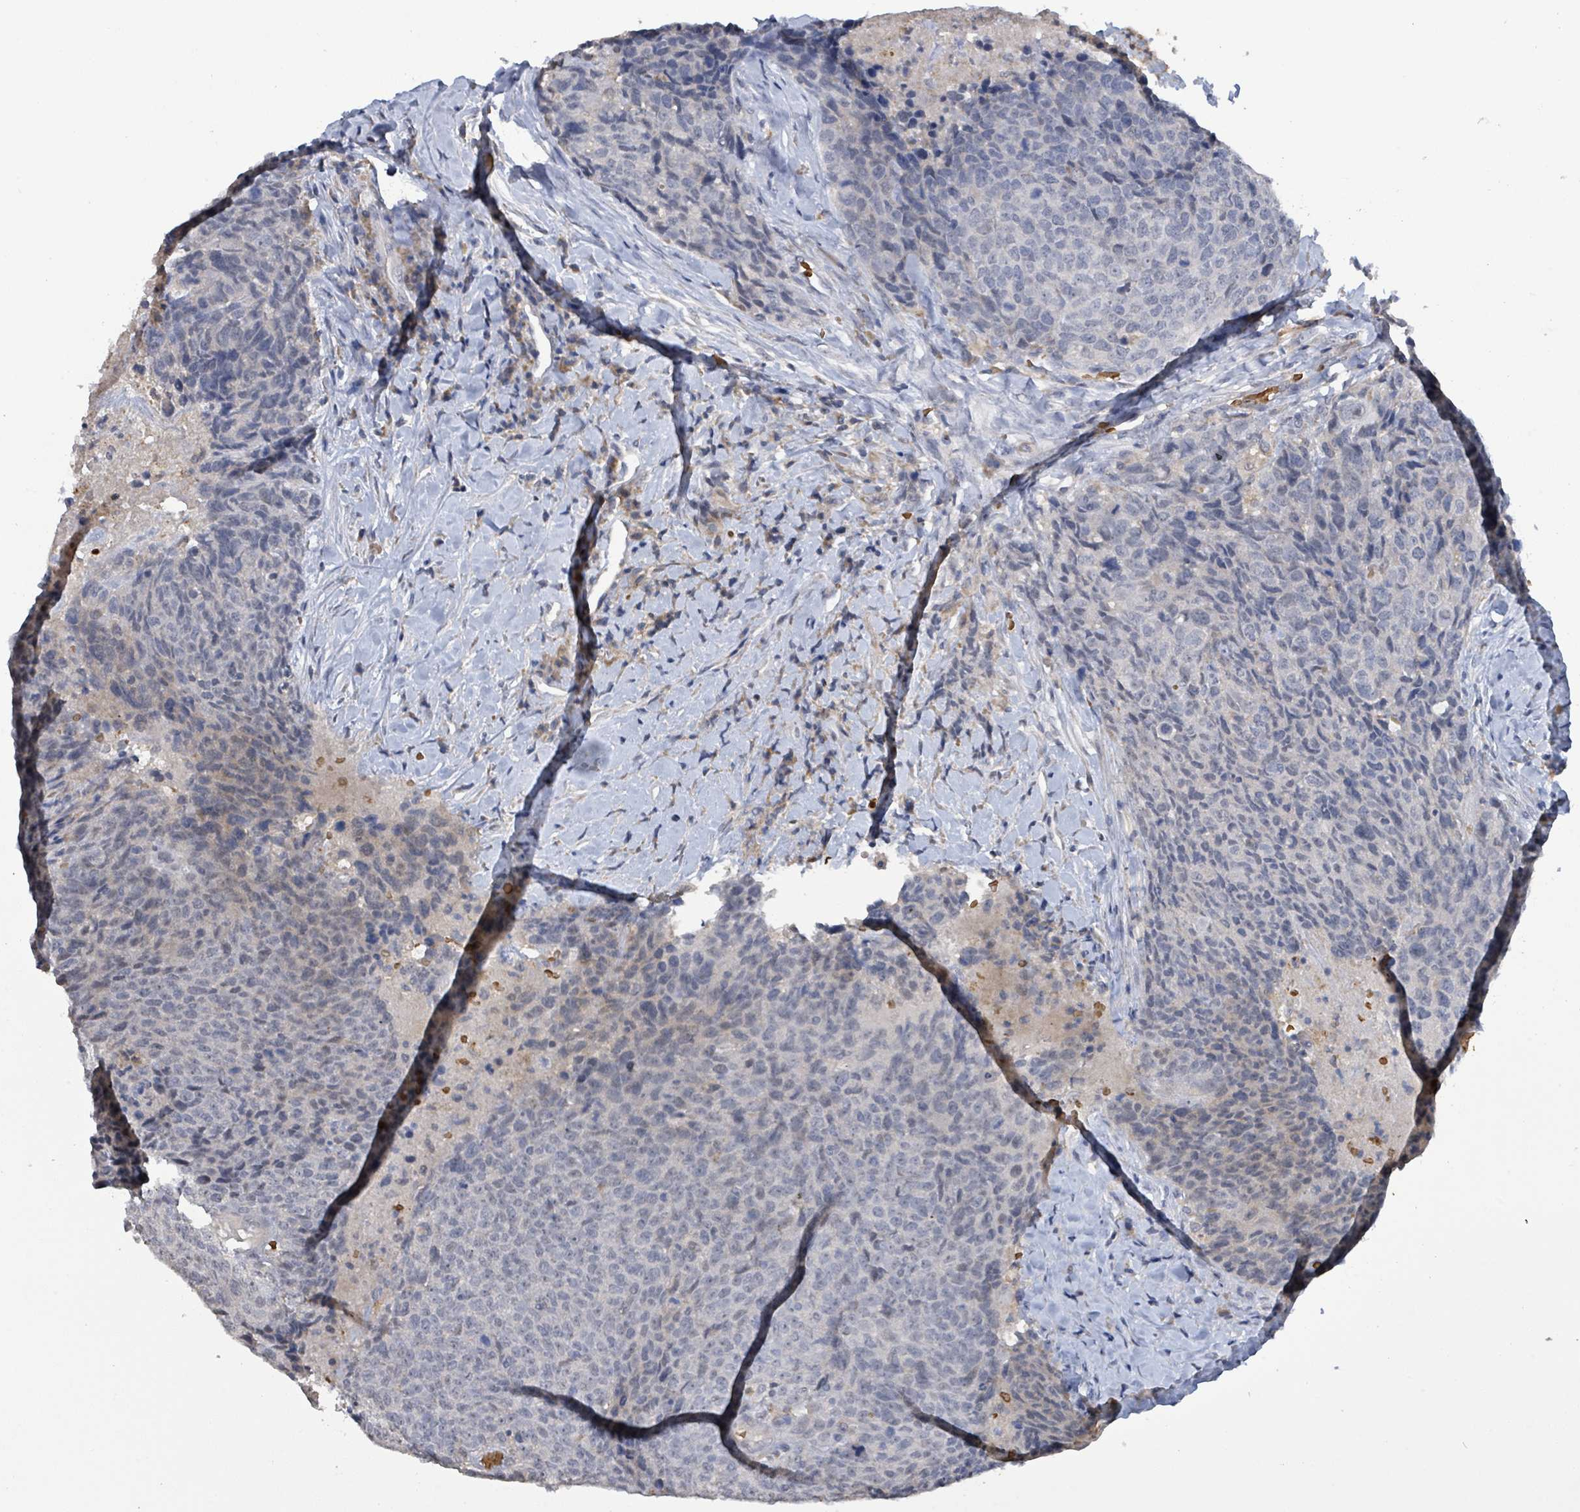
{"staining": {"intensity": "negative", "quantity": "none", "location": "none"}, "tissue": "head and neck cancer", "cell_type": "Tumor cells", "image_type": "cancer", "snomed": [{"axis": "morphology", "description": "Squamous cell carcinoma, NOS"}, {"axis": "topography", "description": "Head-Neck"}], "caption": "This is an immunohistochemistry histopathology image of head and neck squamous cell carcinoma. There is no positivity in tumor cells.", "gene": "SEBOX", "patient": {"sex": "male", "age": 66}}